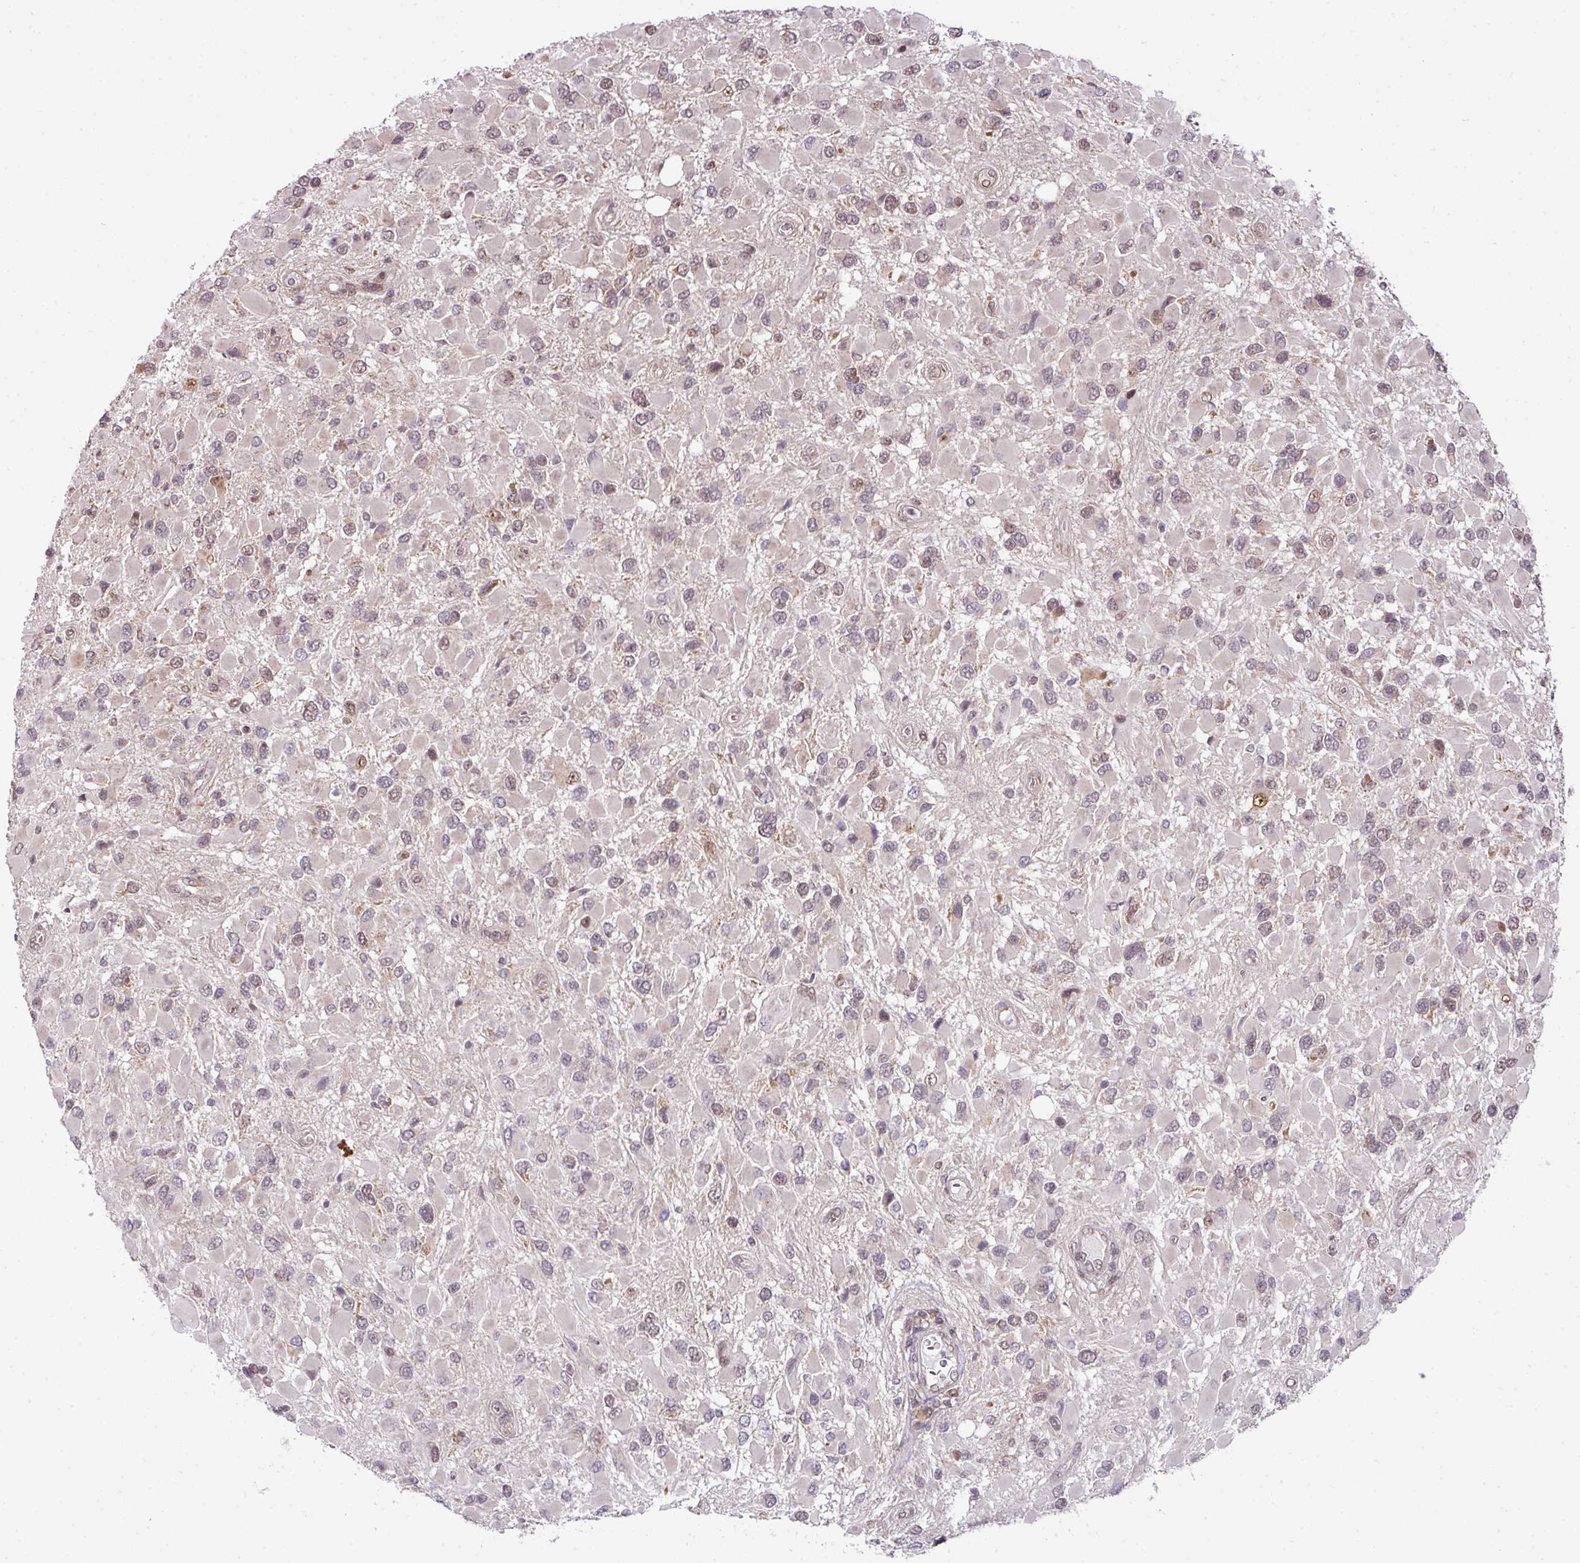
{"staining": {"intensity": "moderate", "quantity": "<25%", "location": "nuclear"}, "tissue": "glioma", "cell_type": "Tumor cells", "image_type": "cancer", "snomed": [{"axis": "morphology", "description": "Glioma, malignant, High grade"}, {"axis": "topography", "description": "Brain"}], "caption": "Moderate nuclear protein positivity is seen in approximately <25% of tumor cells in glioma.", "gene": "PLK1", "patient": {"sex": "male", "age": 53}}